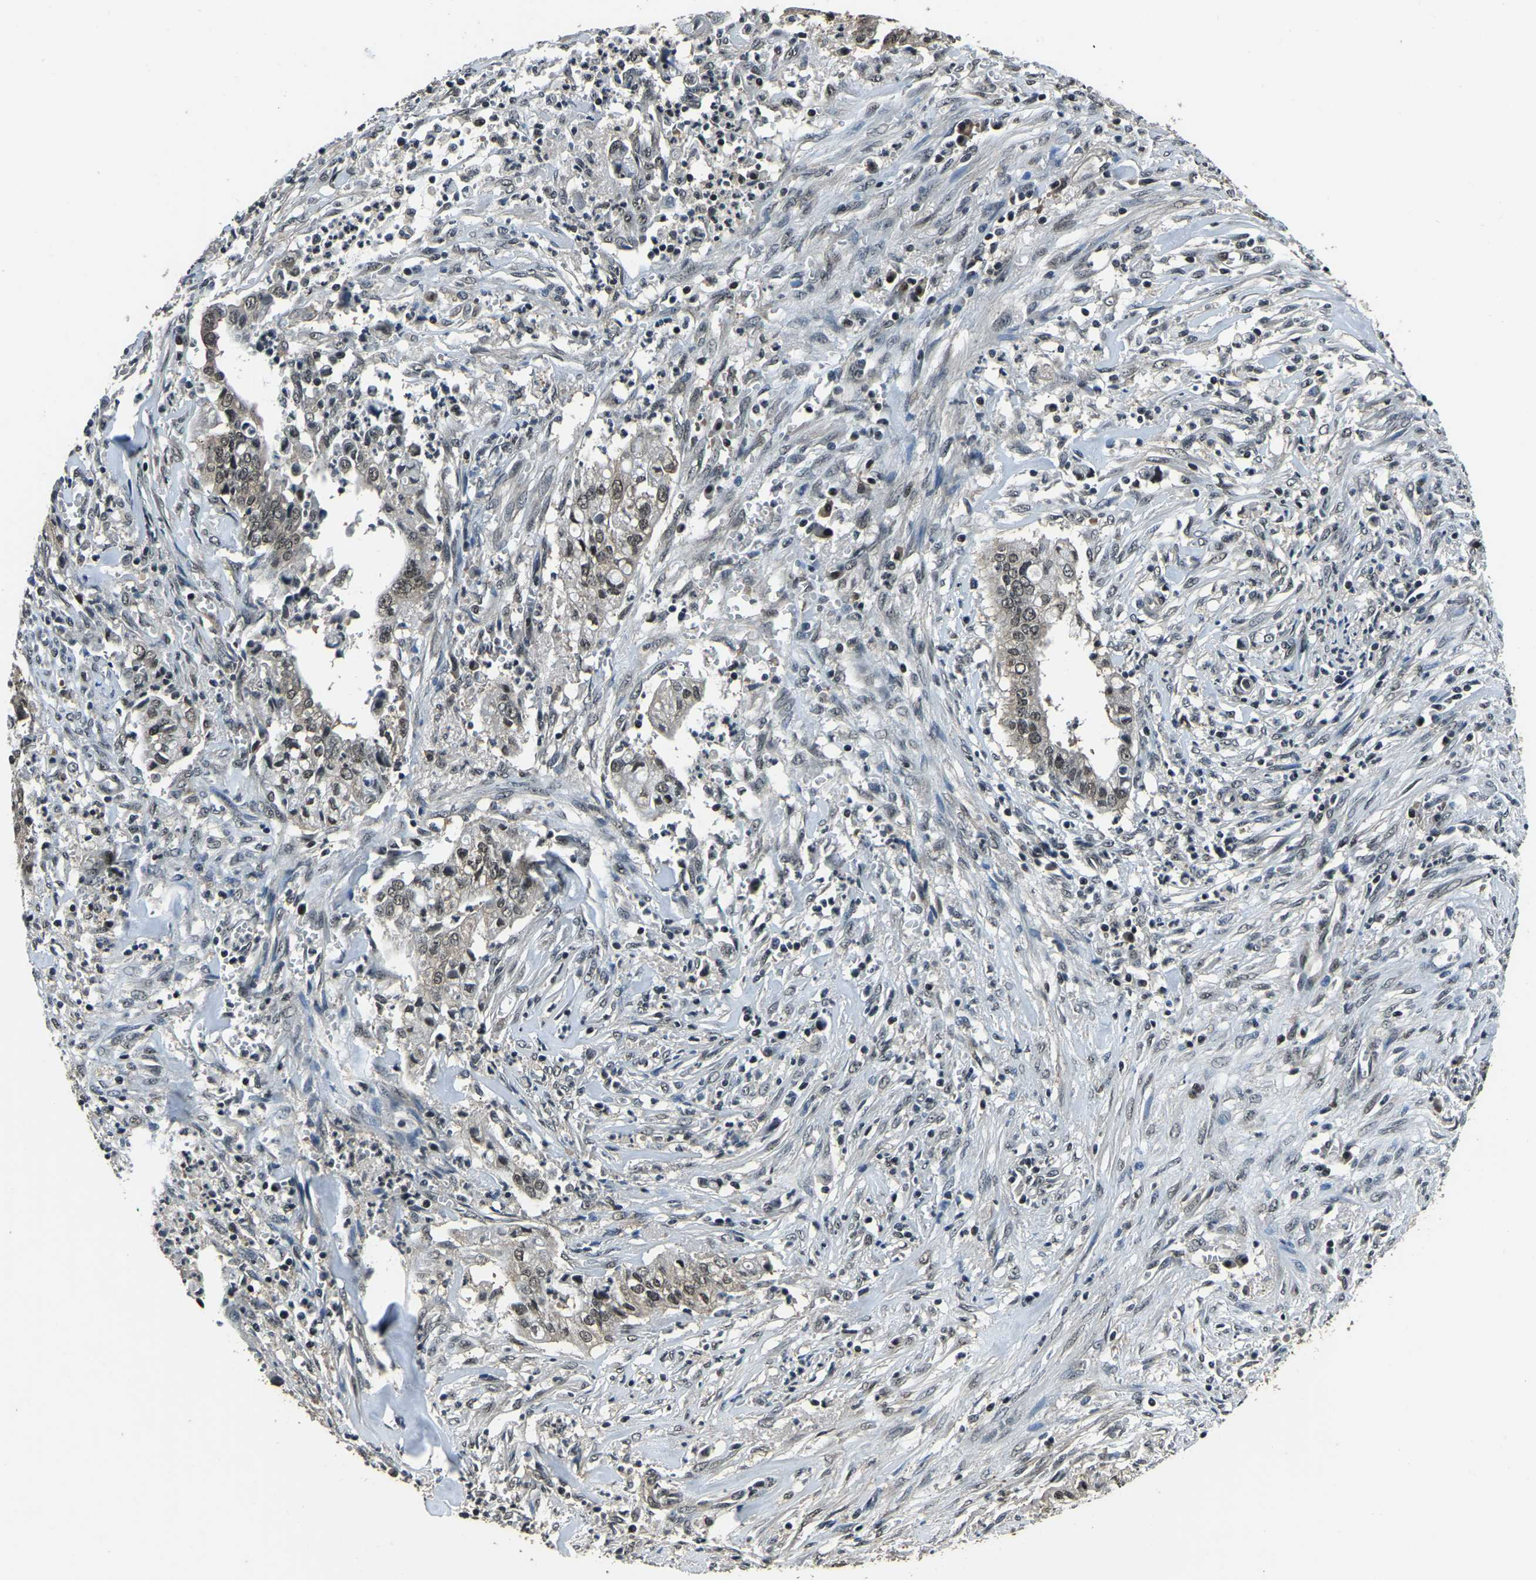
{"staining": {"intensity": "weak", "quantity": "<25%", "location": "nuclear"}, "tissue": "cervical cancer", "cell_type": "Tumor cells", "image_type": "cancer", "snomed": [{"axis": "morphology", "description": "Adenocarcinoma, NOS"}, {"axis": "topography", "description": "Cervix"}], "caption": "Tumor cells are negative for brown protein staining in adenocarcinoma (cervical).", "gene": "ANKIB1", "patient": {"sex": "female", "age": 44}}